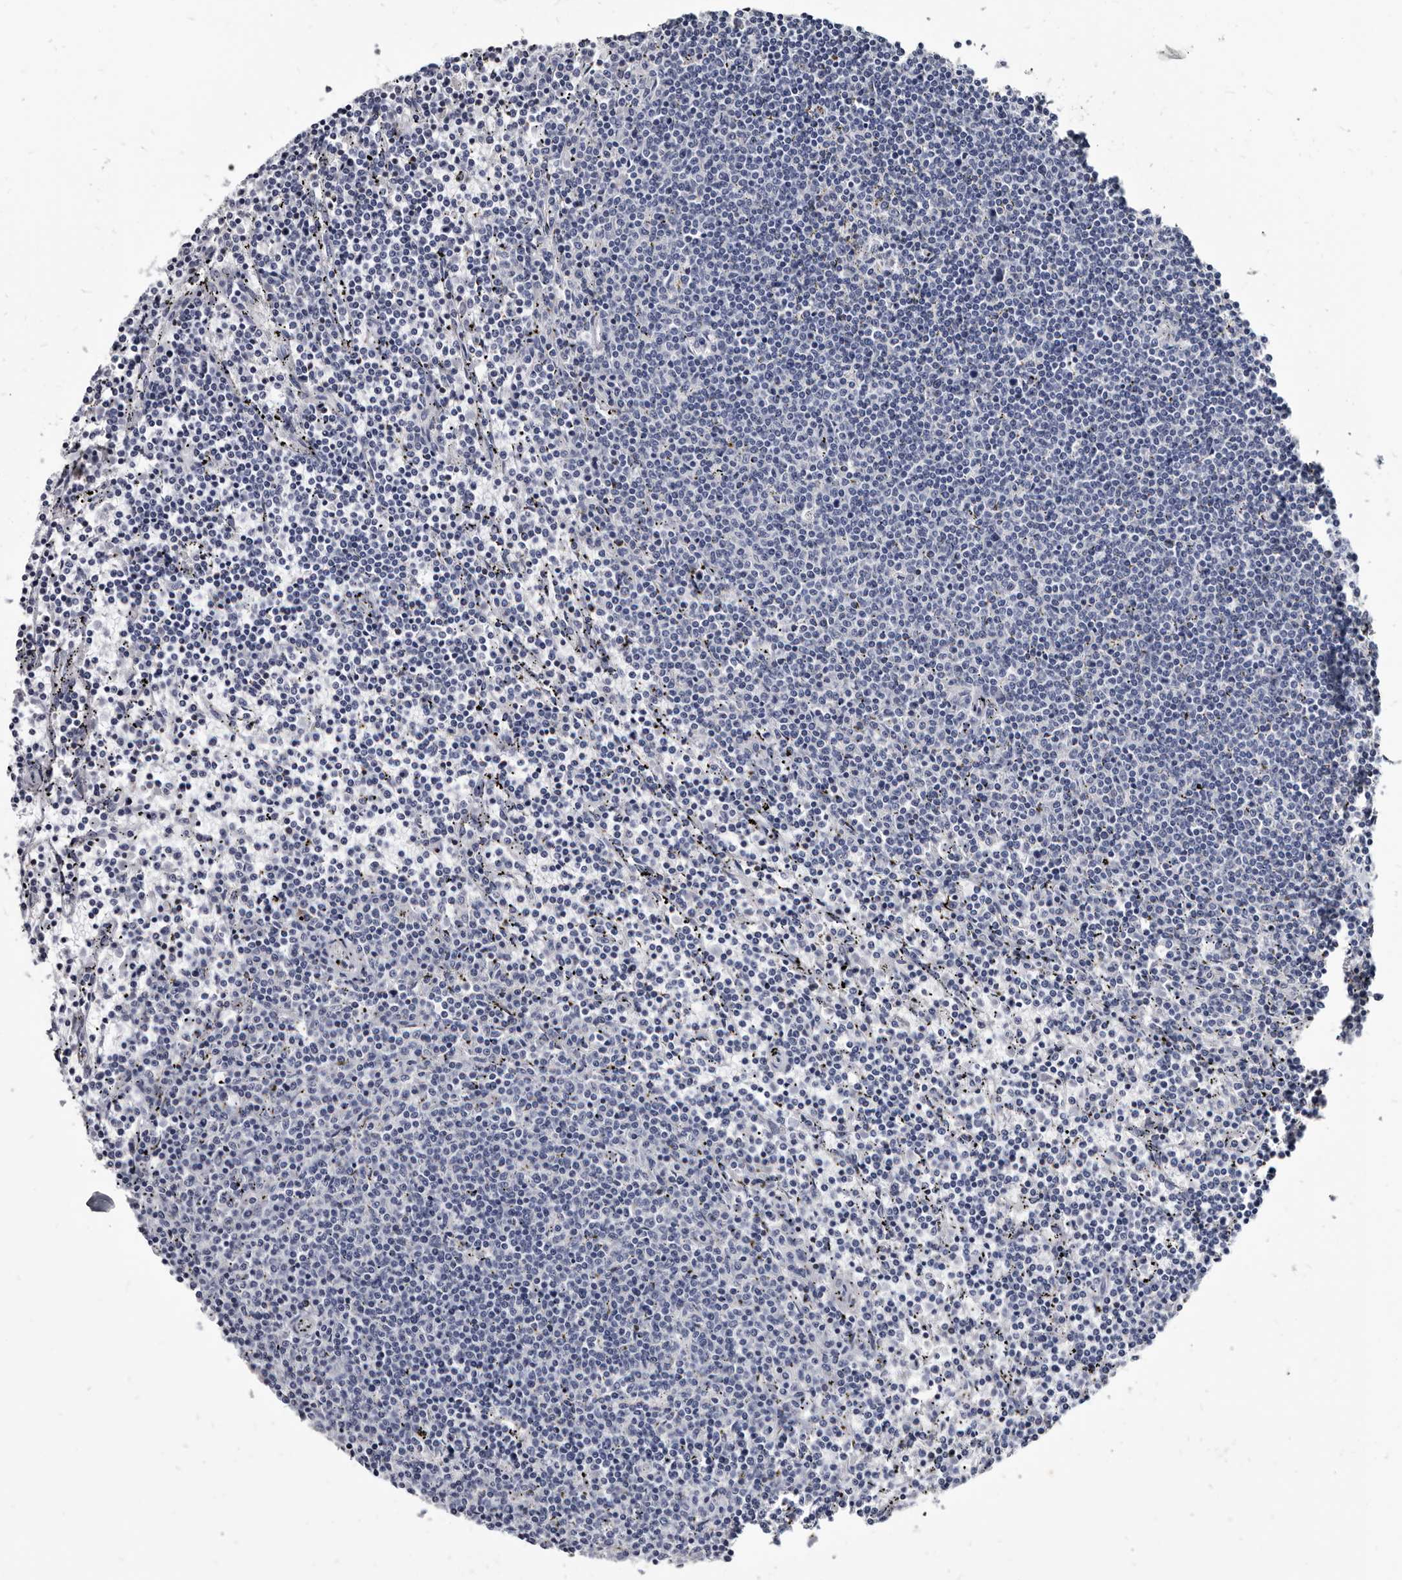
{"staining": {"intensity": "negative", "quantity": "none", "location": "none"}, "tissue": "lymphoma", "cell_type": "Tumor cells", "image_type": "cancer", "snomed": [{"axis": "morphology", "description": "Malignant lymphoma, non-Hodgkin's type, Low grade"}, {"axis": "topography", "description": "Spleen"}], "caption": "This histopathology image is of lymphoma stained with immunohistochemistry (IHC) to label a protein in brown with the nuclei are counter-stained blue. There is no staining in tumor cells.", "gene": "PRSS8", "patient": {"sex": "female", "age": 50}}